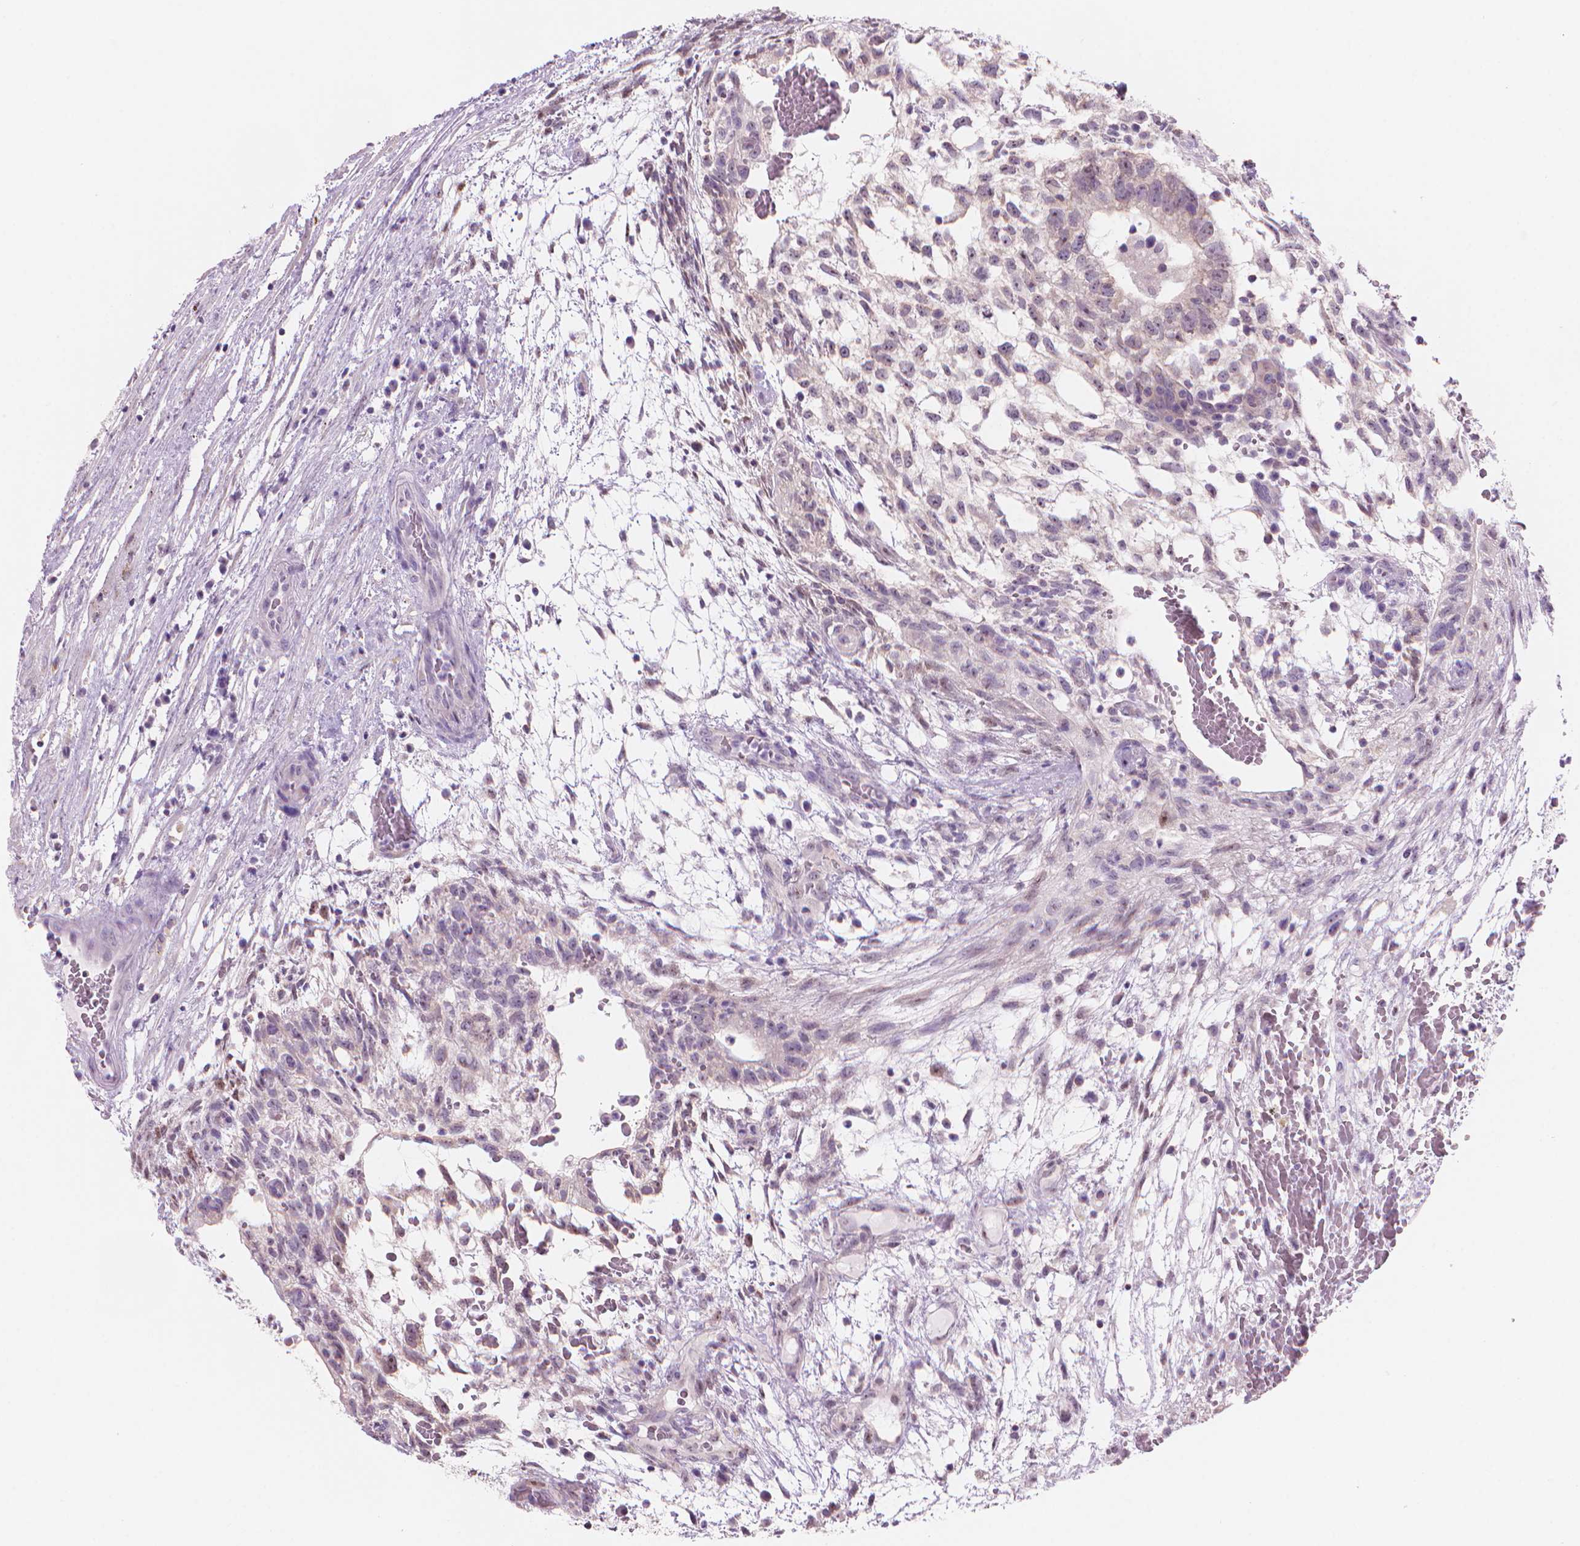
{"staining": {"intensity": "negative", "quantity": "none", "location": "none"}, "tissue": "testis cancer", "cell_type": "Tumor cells", "image_type": "cancer", "snomed": [{"axis": "morphology", "description": "Normal tissue, NOS"}, {"axis": "morphology", "description": "Carcinoma, Embryonal, NOS"}, {"axis": "topography", "description": "Testis"}], "caption": "Immunohistochemistry (IHC) of testis cancer (embryonal carcinoma) demonstrates no staining in tumor cells.", "gene": "ENSG00000187186", "patient": {"sex": "male", "age": 32}}